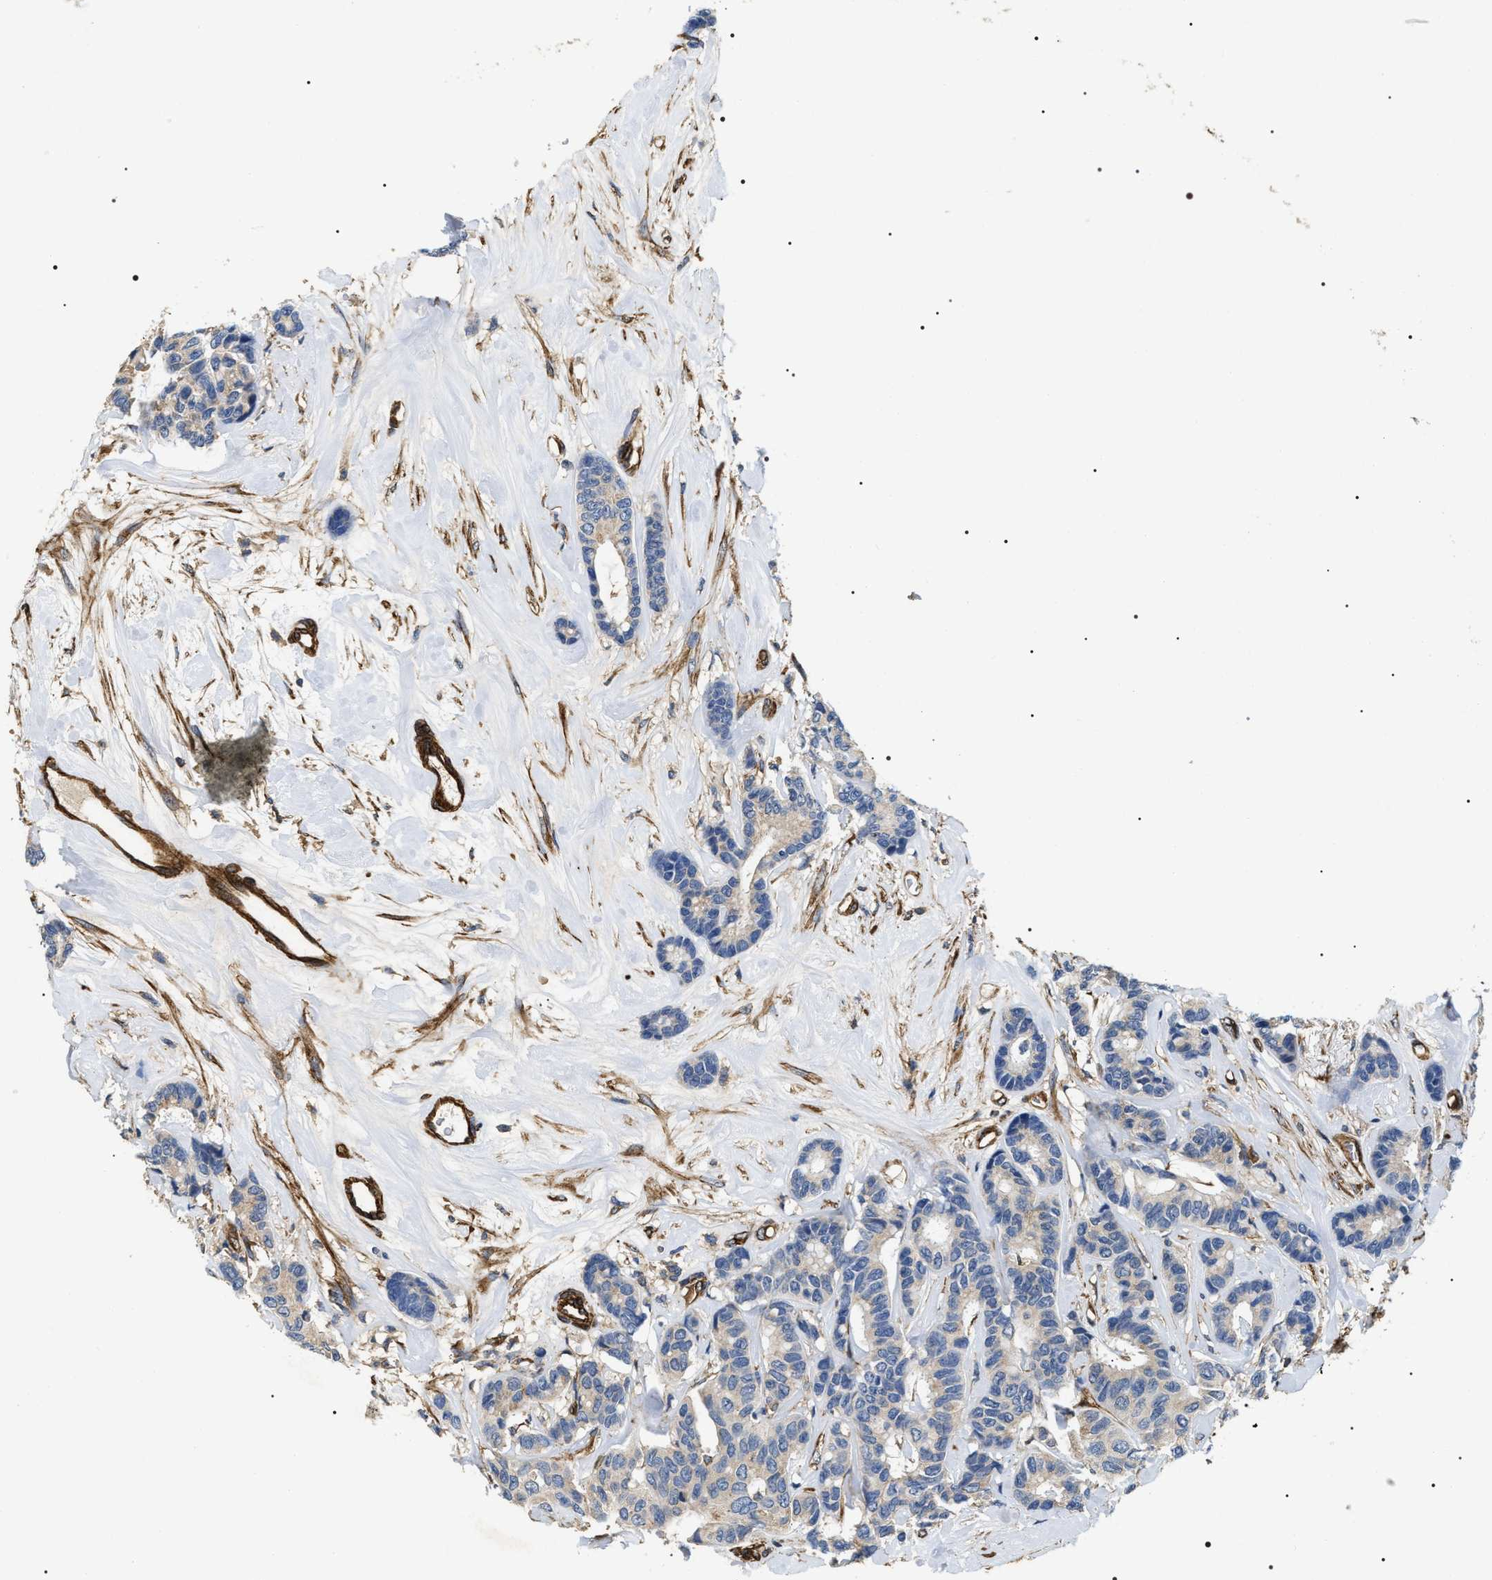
{"staining": {"intensity": "negative", "quantity": "none", "location": "none"}, "tissue": "breast cancer", "cell_type": "Tumor cells", "image_type": "cancer", "snomed": [{"axis": "morphology", "description": "Duct carcinoma"}, {"axis": "topography", "description": "Breast"}], "caption": "Tumor cells are negative for brown protein staining in breast invasive ductal carcinoma.", "gene": "ZC3HAV1L", "patient": {"sex": "female", "age": 87}}